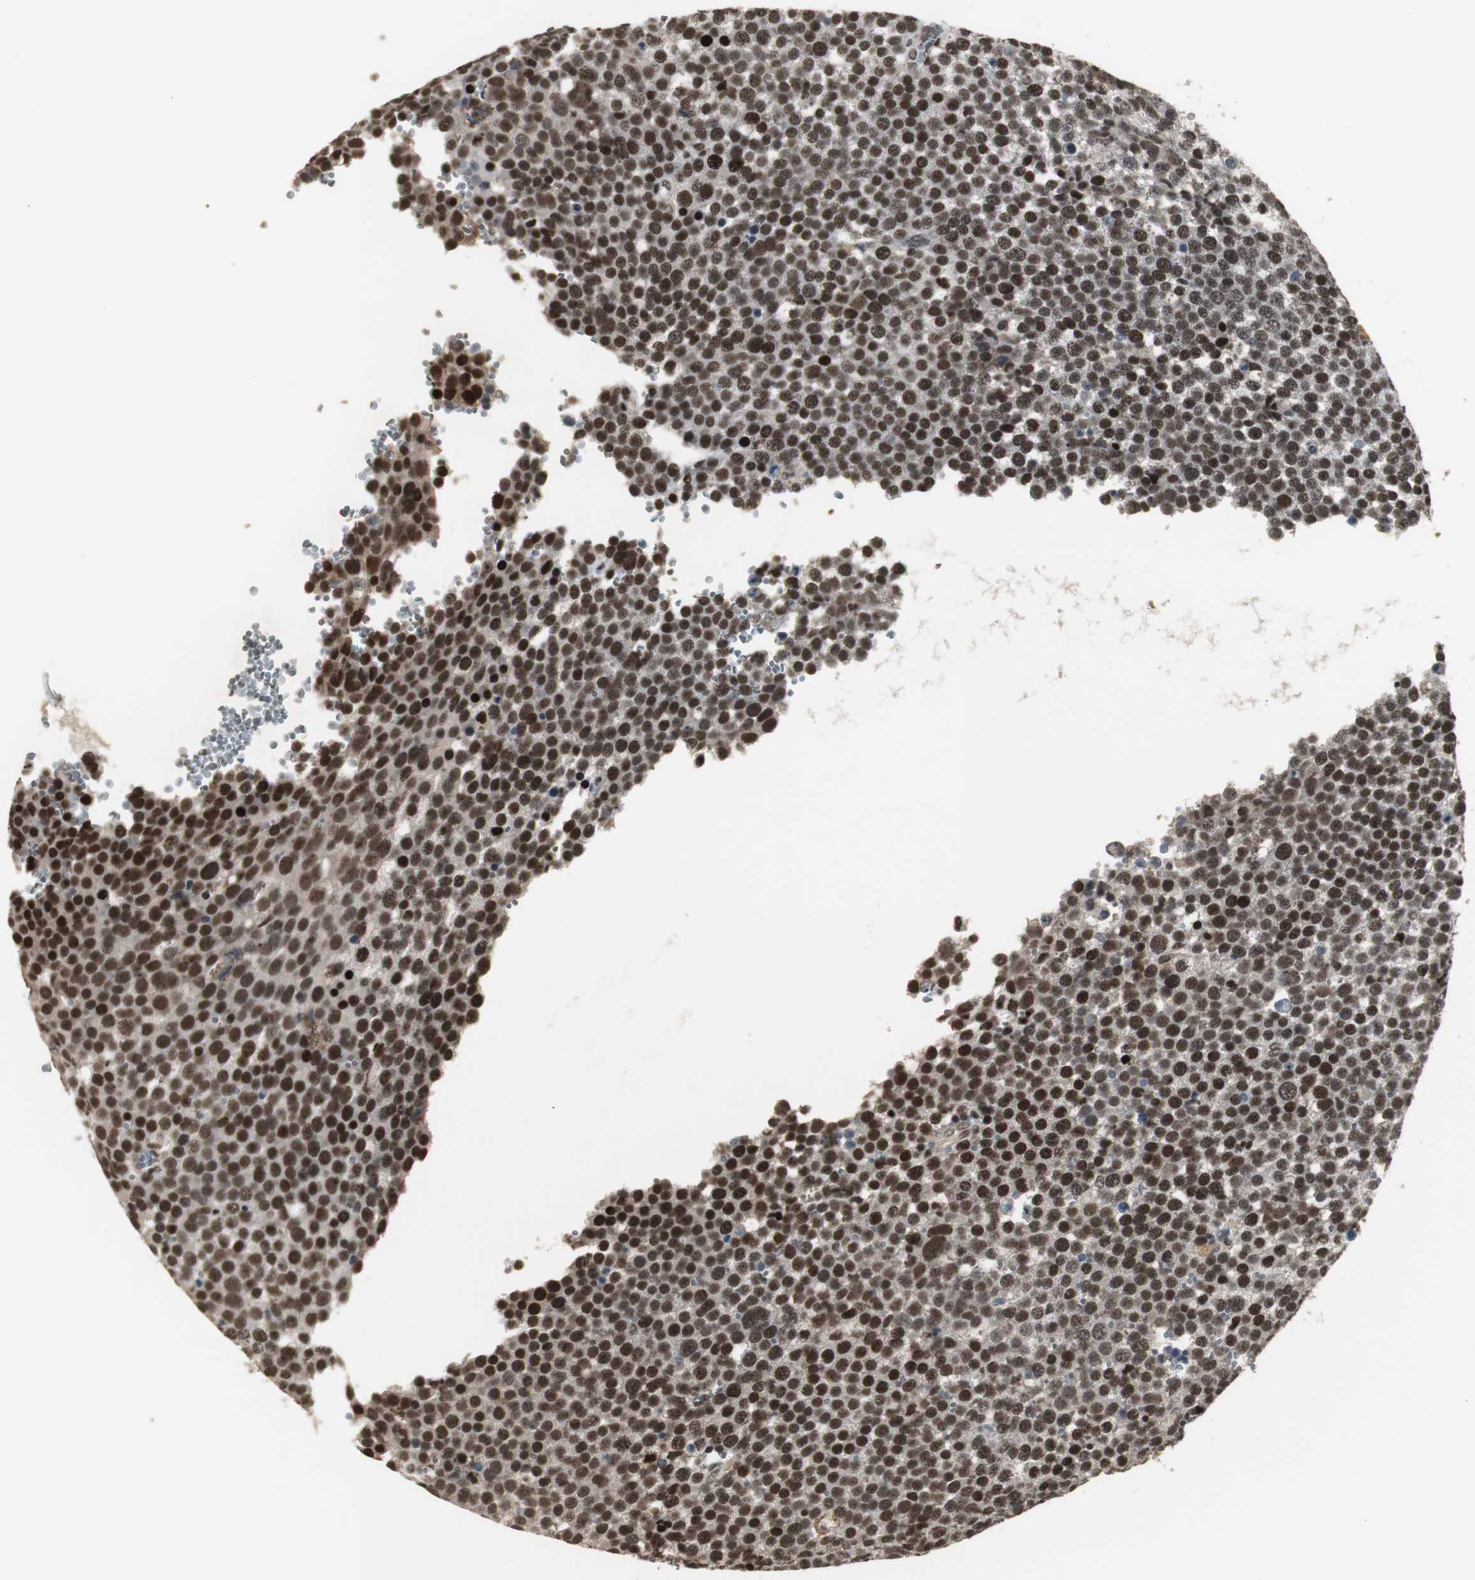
{"staining": {"intensity": "strong", "quantity": ">75%", "location": "nuclear"}, "tissue": "testis cancer", "cell_type": "Tumor cells", "image_type": "cancer", "snomed": [{"axis": "morphology", "description": "Seminoma, NOS"}, {"axis": "topography", "description": "Testis"}], "caption": "This is a histology image of IHC staining of testis cancer, which shows strong expression in the nuclear of tumor cells.", "gene": "TAF5", "patient": {"sex": "male", "age": 71}}